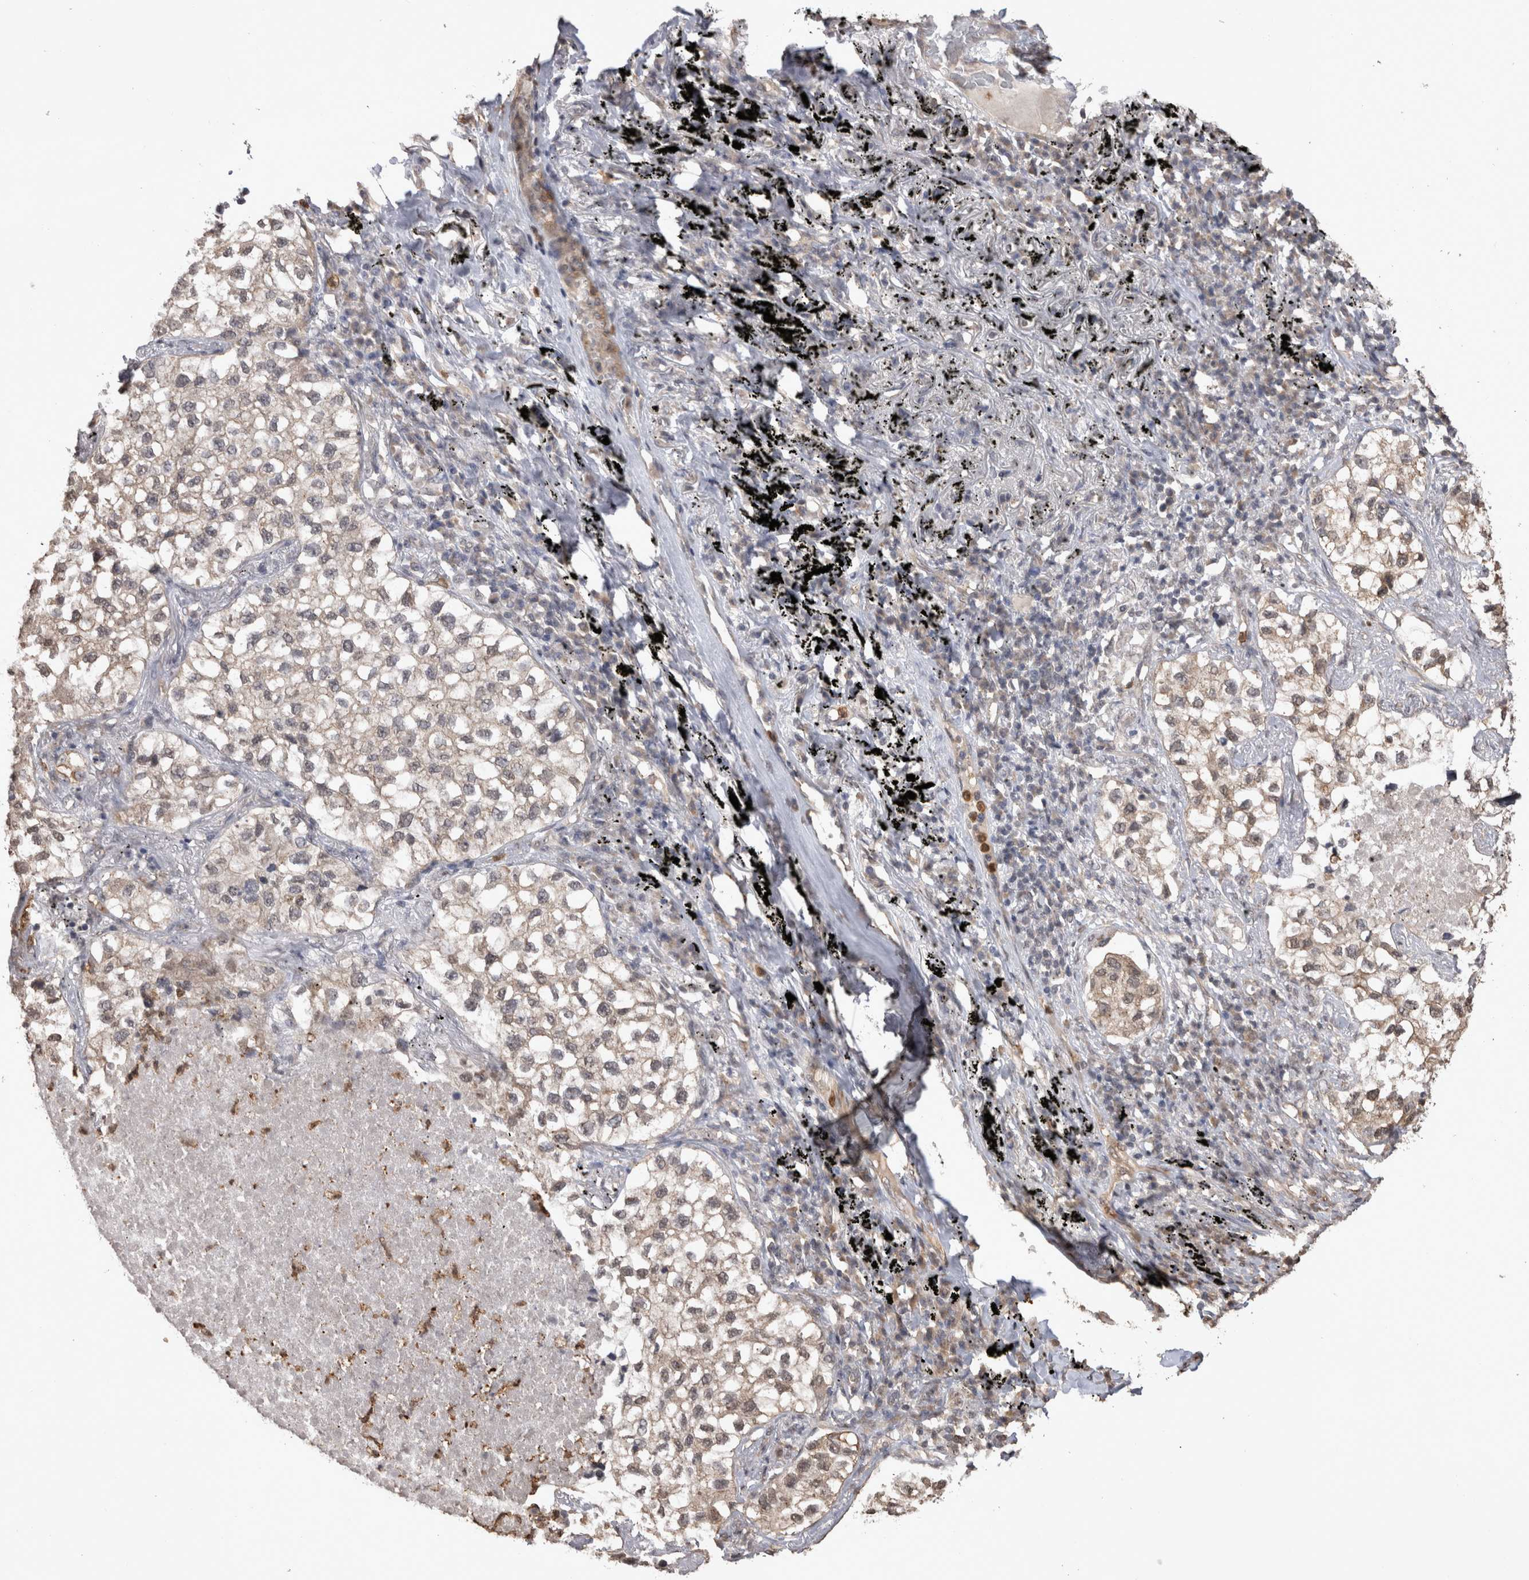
{"staining": {"intensity": "weak", "quantity": "25%-75%", "location": "cytoplasmic/membranous"}, "tissue": "lung cancer", "cell_type": "Tumor cells", "image_type": "cancer", "snomed": [{"axis": "morphology", "description": "Adenocarcinoma, NOS"}, {"axis": "topography", "description": "Lung"}], "caption": "Adenocarcinoma (lung) stained with DAB (3,3'-diaminobenzidine) immunohistochemistry reveals low levels of weak cytoplasmic/membranous positivity in approximately 25%-75% of tumor cells.", "gene": "PAK4", "patient": {"sex": "male", "age": 63}}